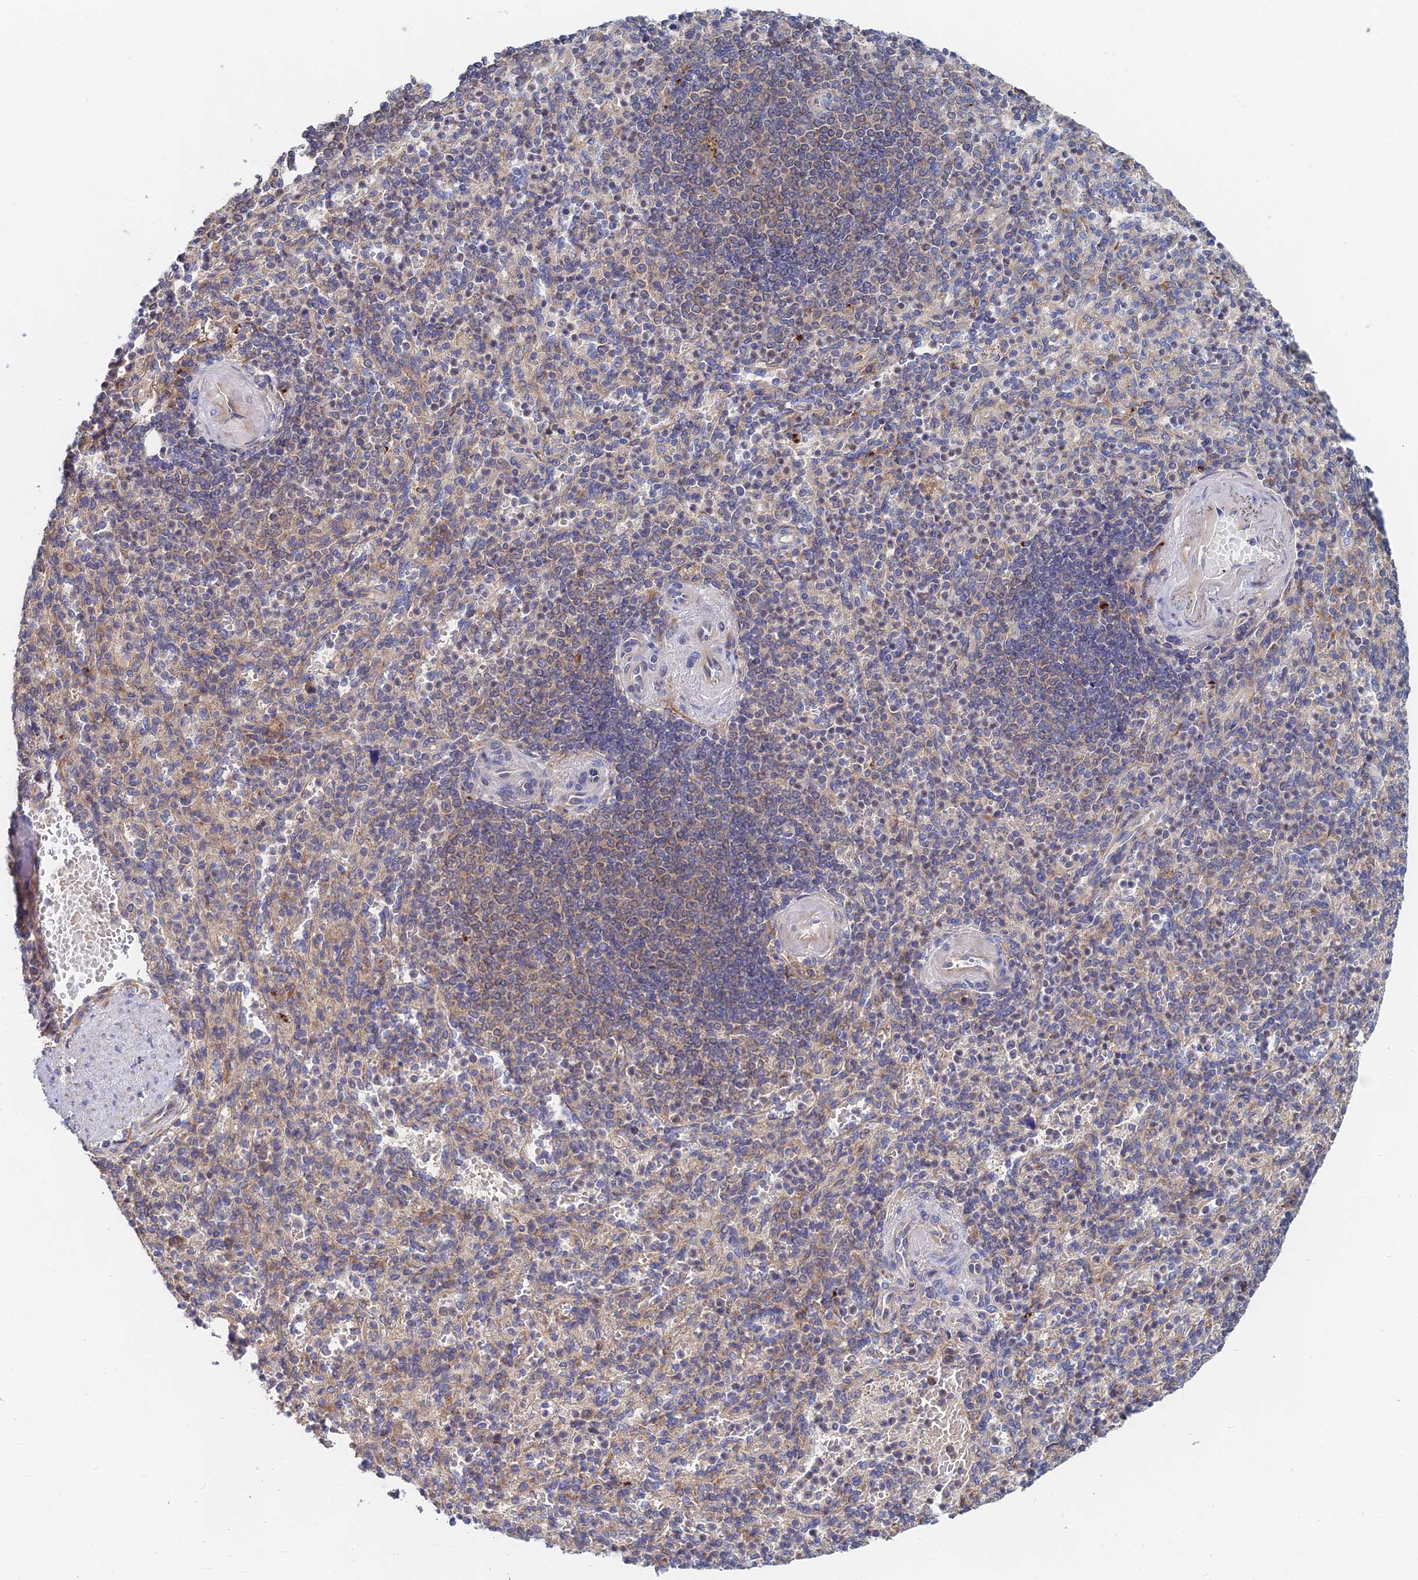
{"staining": {"intensity": "weak", "quantity": "<25%", "location": "cytoplasmic/membranous"}, "tissue": "spleen", "cell_type": "Cells in red pulp", "image_type": "normal", "snomed": [{"axis": "morphology", "description": "Normal tissue, NOS"}, {"axis": "topography", "description": "Spleen"}], "caption": "This is a histopathology image of immunohistochemistry (IHC) staining of unremarkable spleen, which shows no staining in cells in red pulp.", "gene": "CCZ1B", "patient": {"sex": "female", "age": 74}}